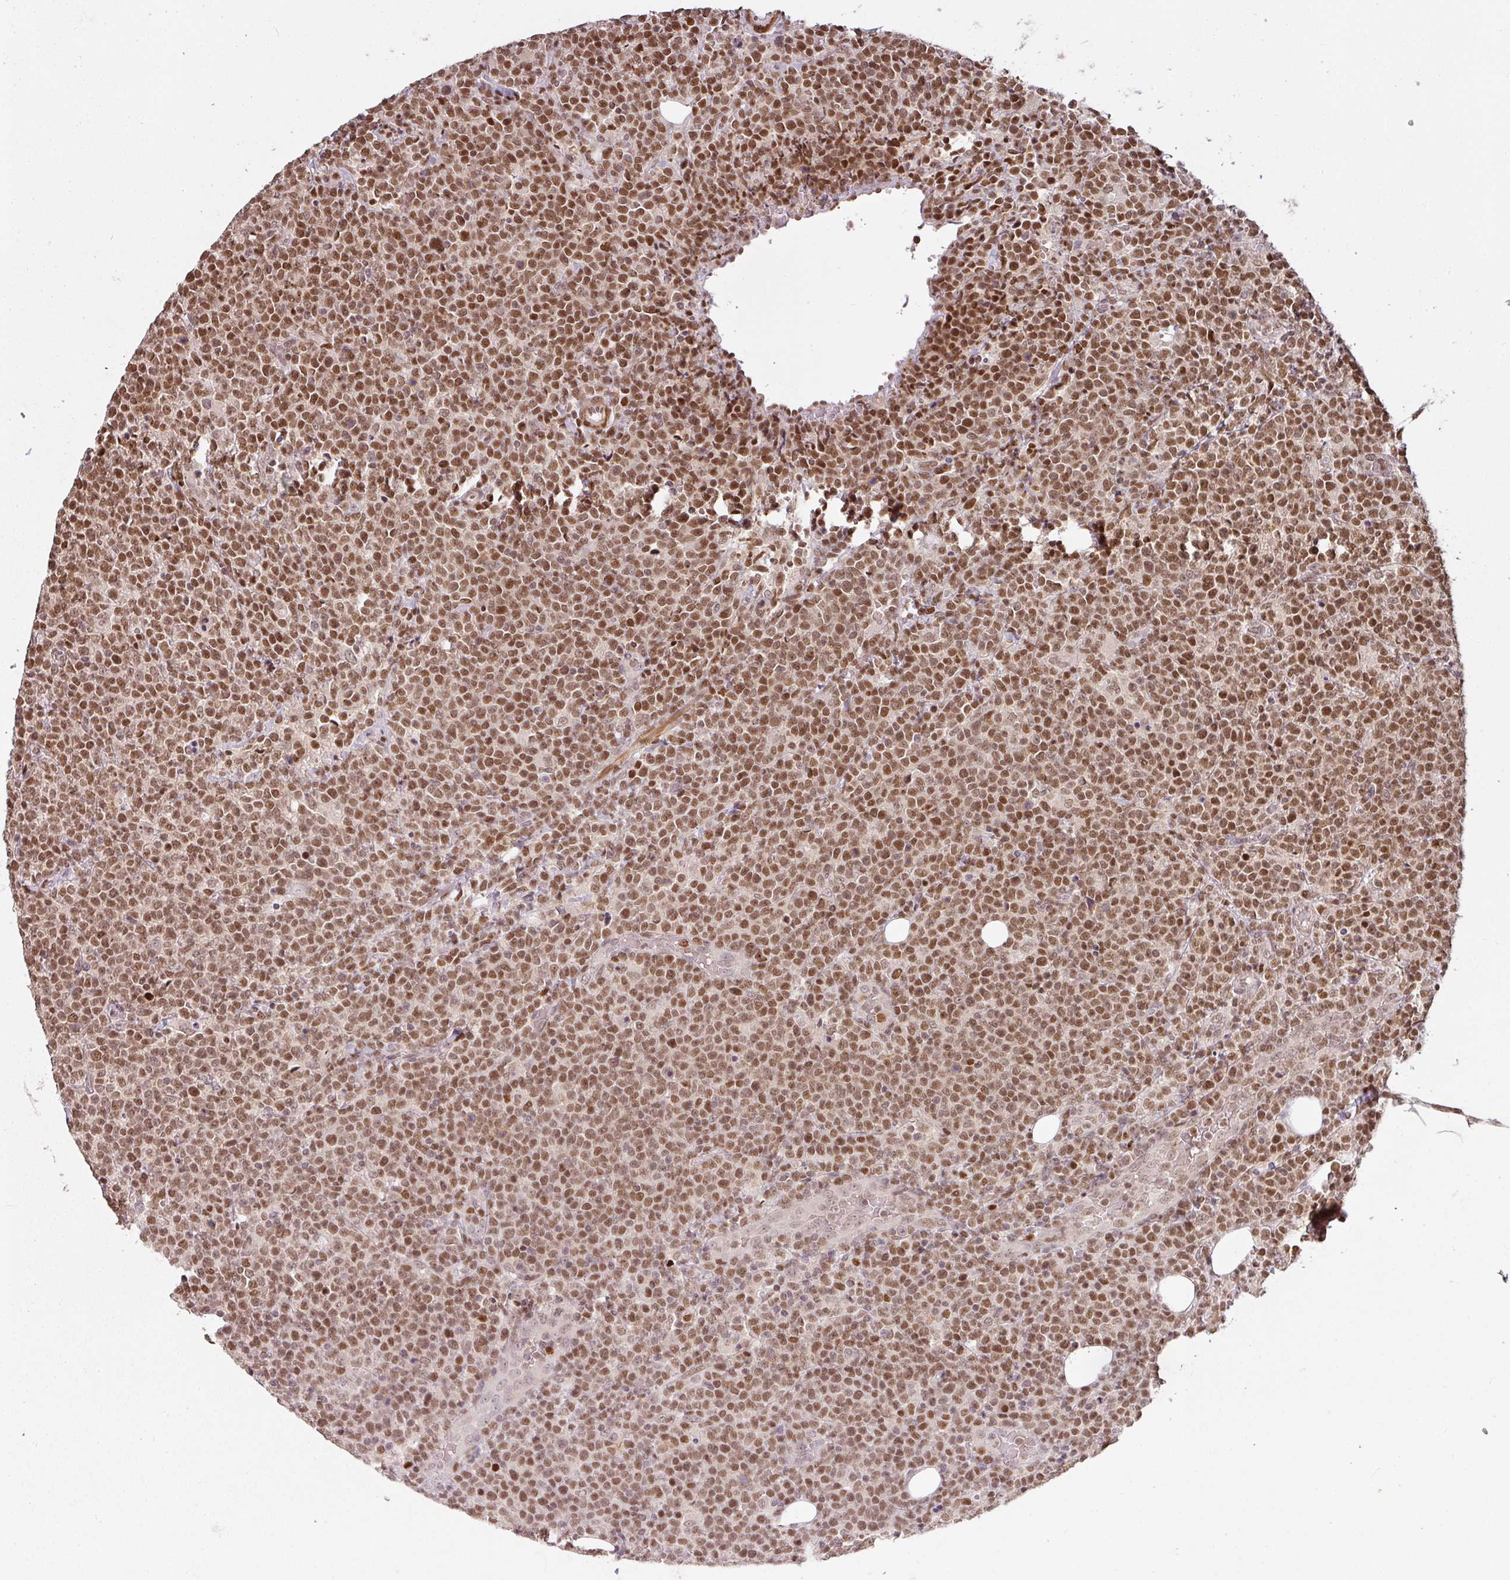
{"staining": {"intensity": "moderate", "quantity": ">75%", "location": "nuclear"}, "tissue": "lymphoma", "cell_type": "Tumor cells", "image_type": "cancer", "snomed": [{"axis": "morphology", "description": "Malignant lymphoma, non-Hodgkin's type, High grade"}, {"axis": "topography", "description": "Lymph node"}], "caption": "Brown immunohistochemical staining in high-grade malignant lymphoma, non-Hodgkin's type displays moderate nuclear expression in about >75% of tumor cells. (Stains: DAB (3,3'-diaminobenzidine) in brown, nuclei in blue, Microscopy: brightfield microscopy at high magnification).", "gene": "GPRIN2", "patient": {"sex": "male", "age": 61}}